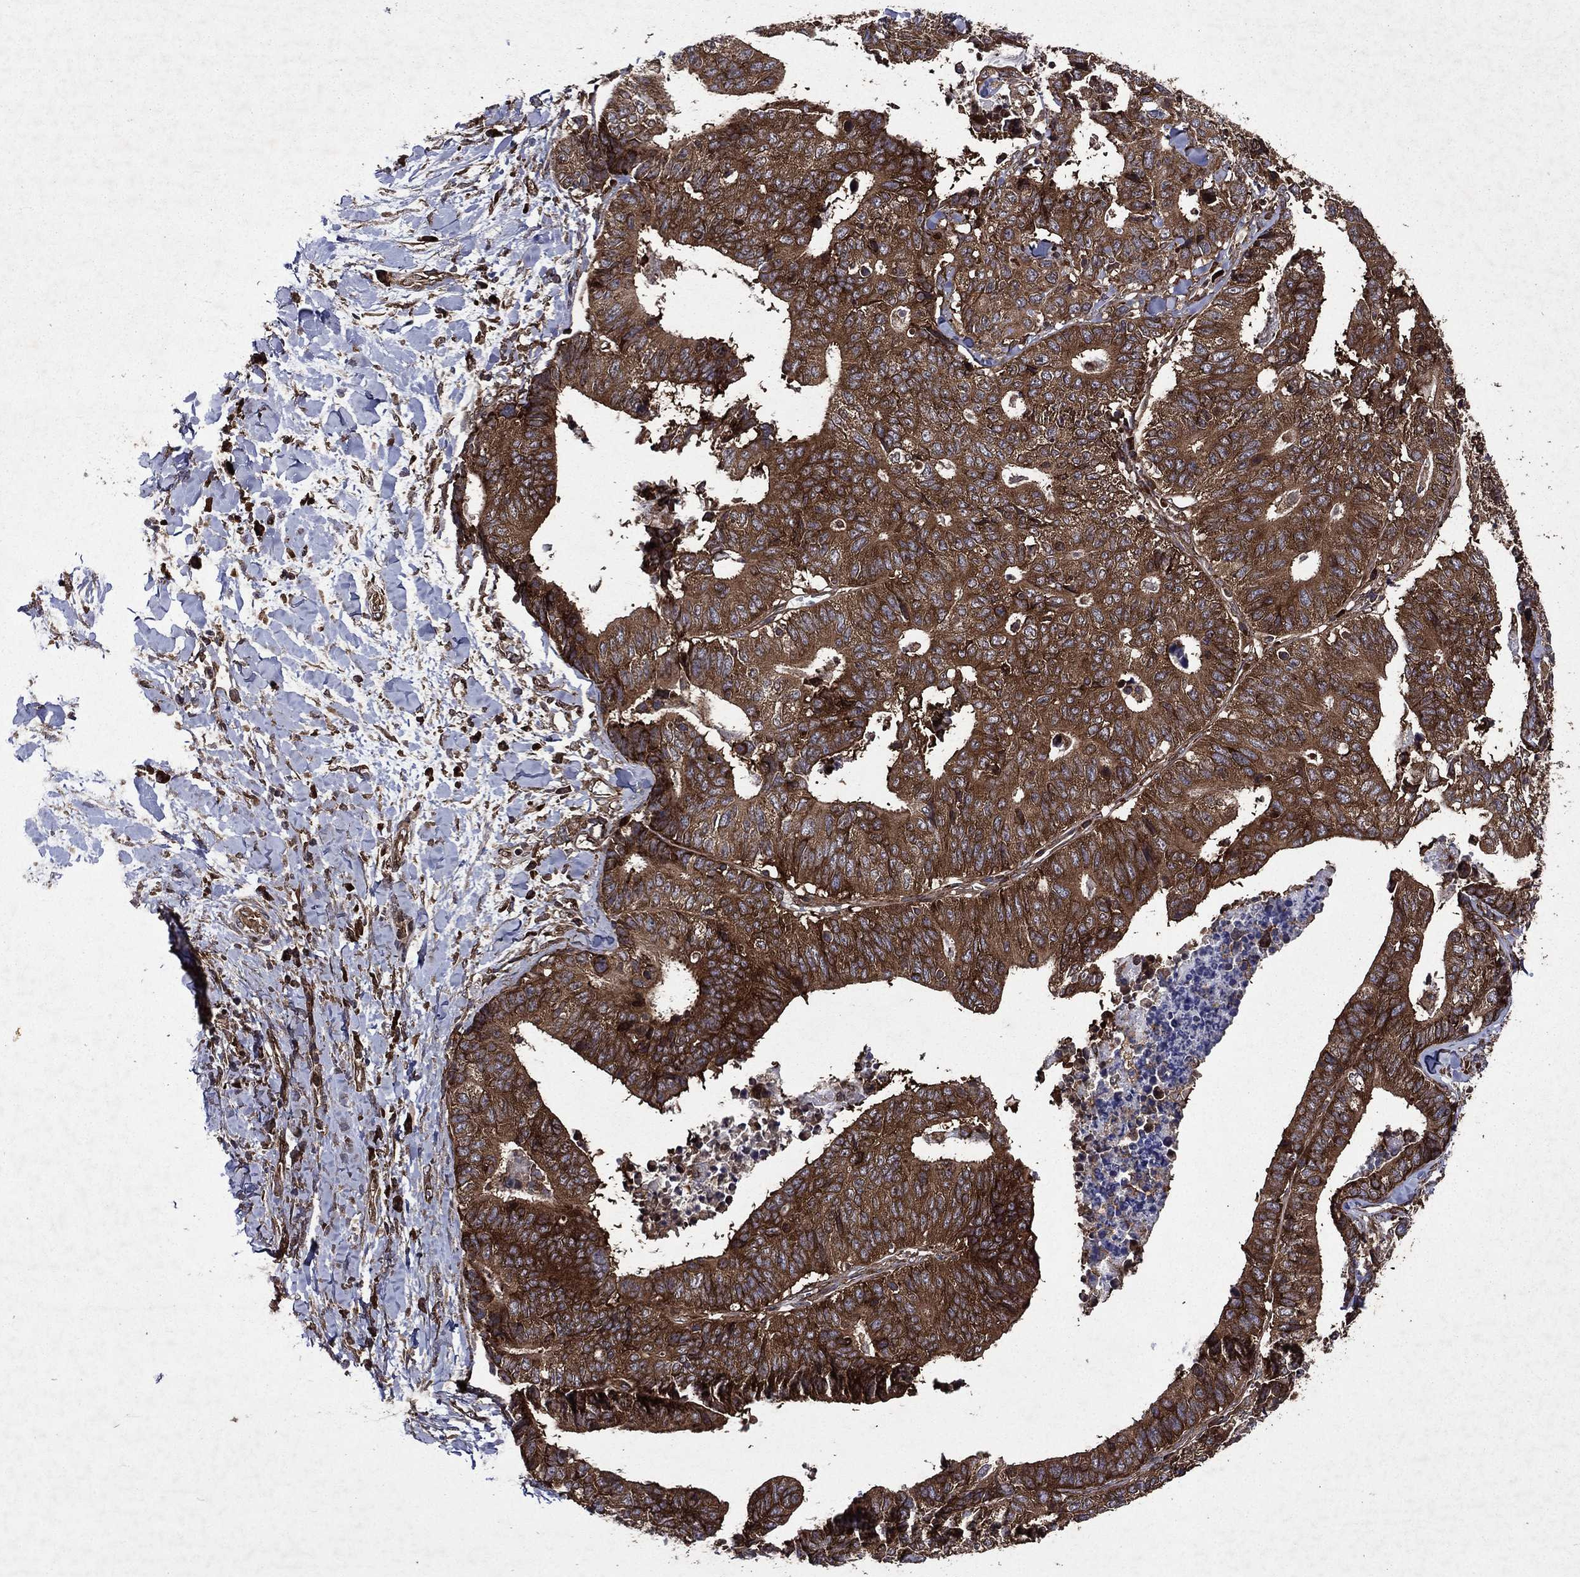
{"staining": {"intensity": "strong", "quantity": ">75%", "location": "cytoplasmic/membranous"}, "tissue": "stomach cancer", "cell_type": "Tumor cells", "image_type": "cancer", "snomed": [{"axis": "morphology", "description": "Adenocarcinoma, NOS"}, {"axis": "topography", "description": "Stomach, upper"}], "caption": "Stomach cancer was stained to show a protein in brown. There is high levels of strong cytoplasmic/membranous positivity in about >75% of tumor cells.", "gene": "EIF2B4", "patient": {"sex": "female", "age": 67}}